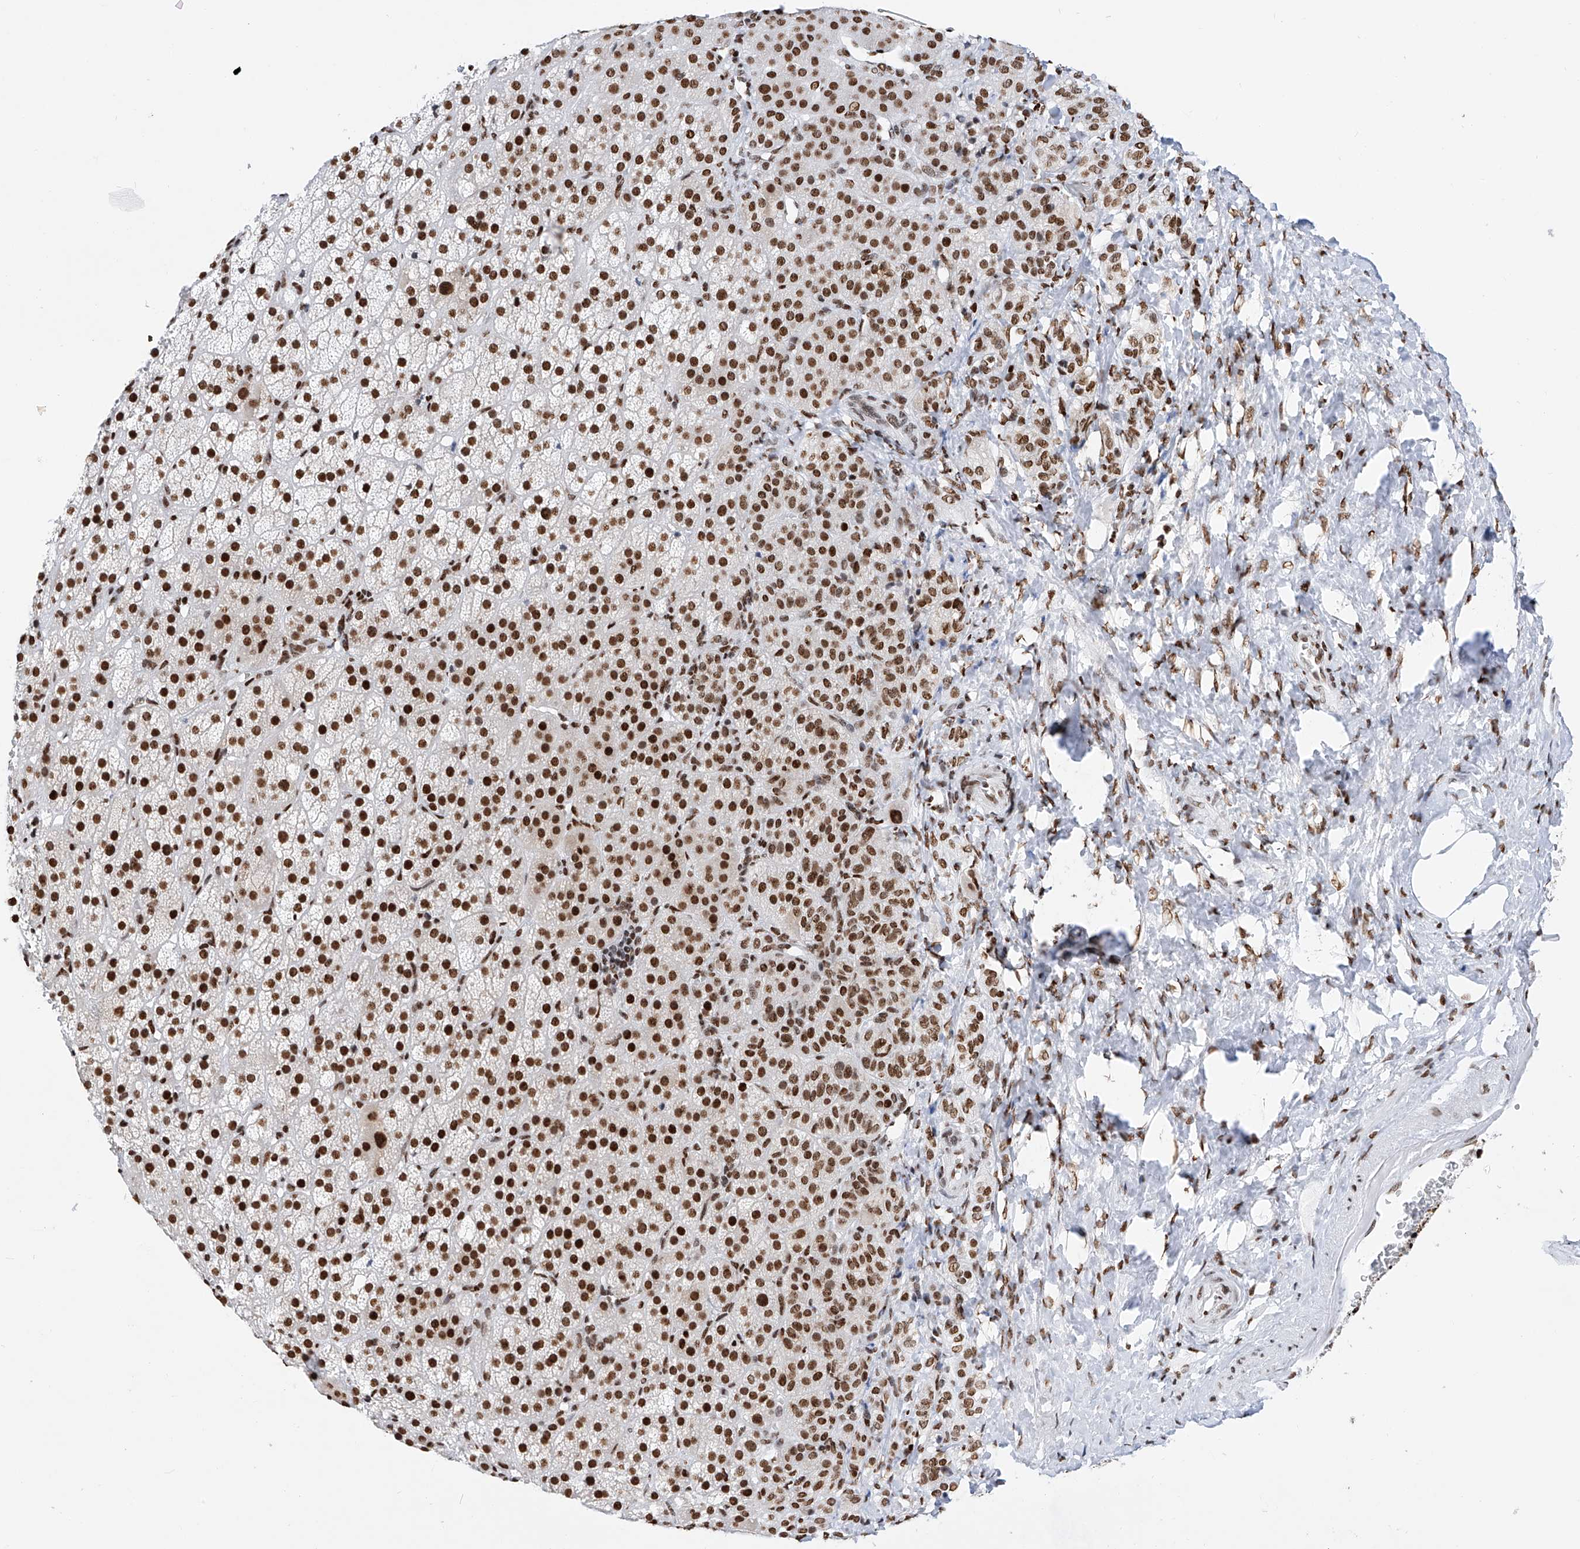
{"staining": {"intensity": "strong", "quantity": ">75%", "location": "nuclear"}, "tissue": "adrenal gland", "cell_type": "Glandular cells", "image_type": "normal", "snomed": [{"axis": "morphology", "description": "Normal tissue, NOS"}, {"axis": "topography", "description": "Adrenal gland"}], "caption": "This image demonstrates immunohistochemistry staining of benign adrenal gland, with high strong nuclear positivity in approximately >75% of glandular cells.", "gene": "SRSF6", "patient": {"sex": "female", "age": 57}}